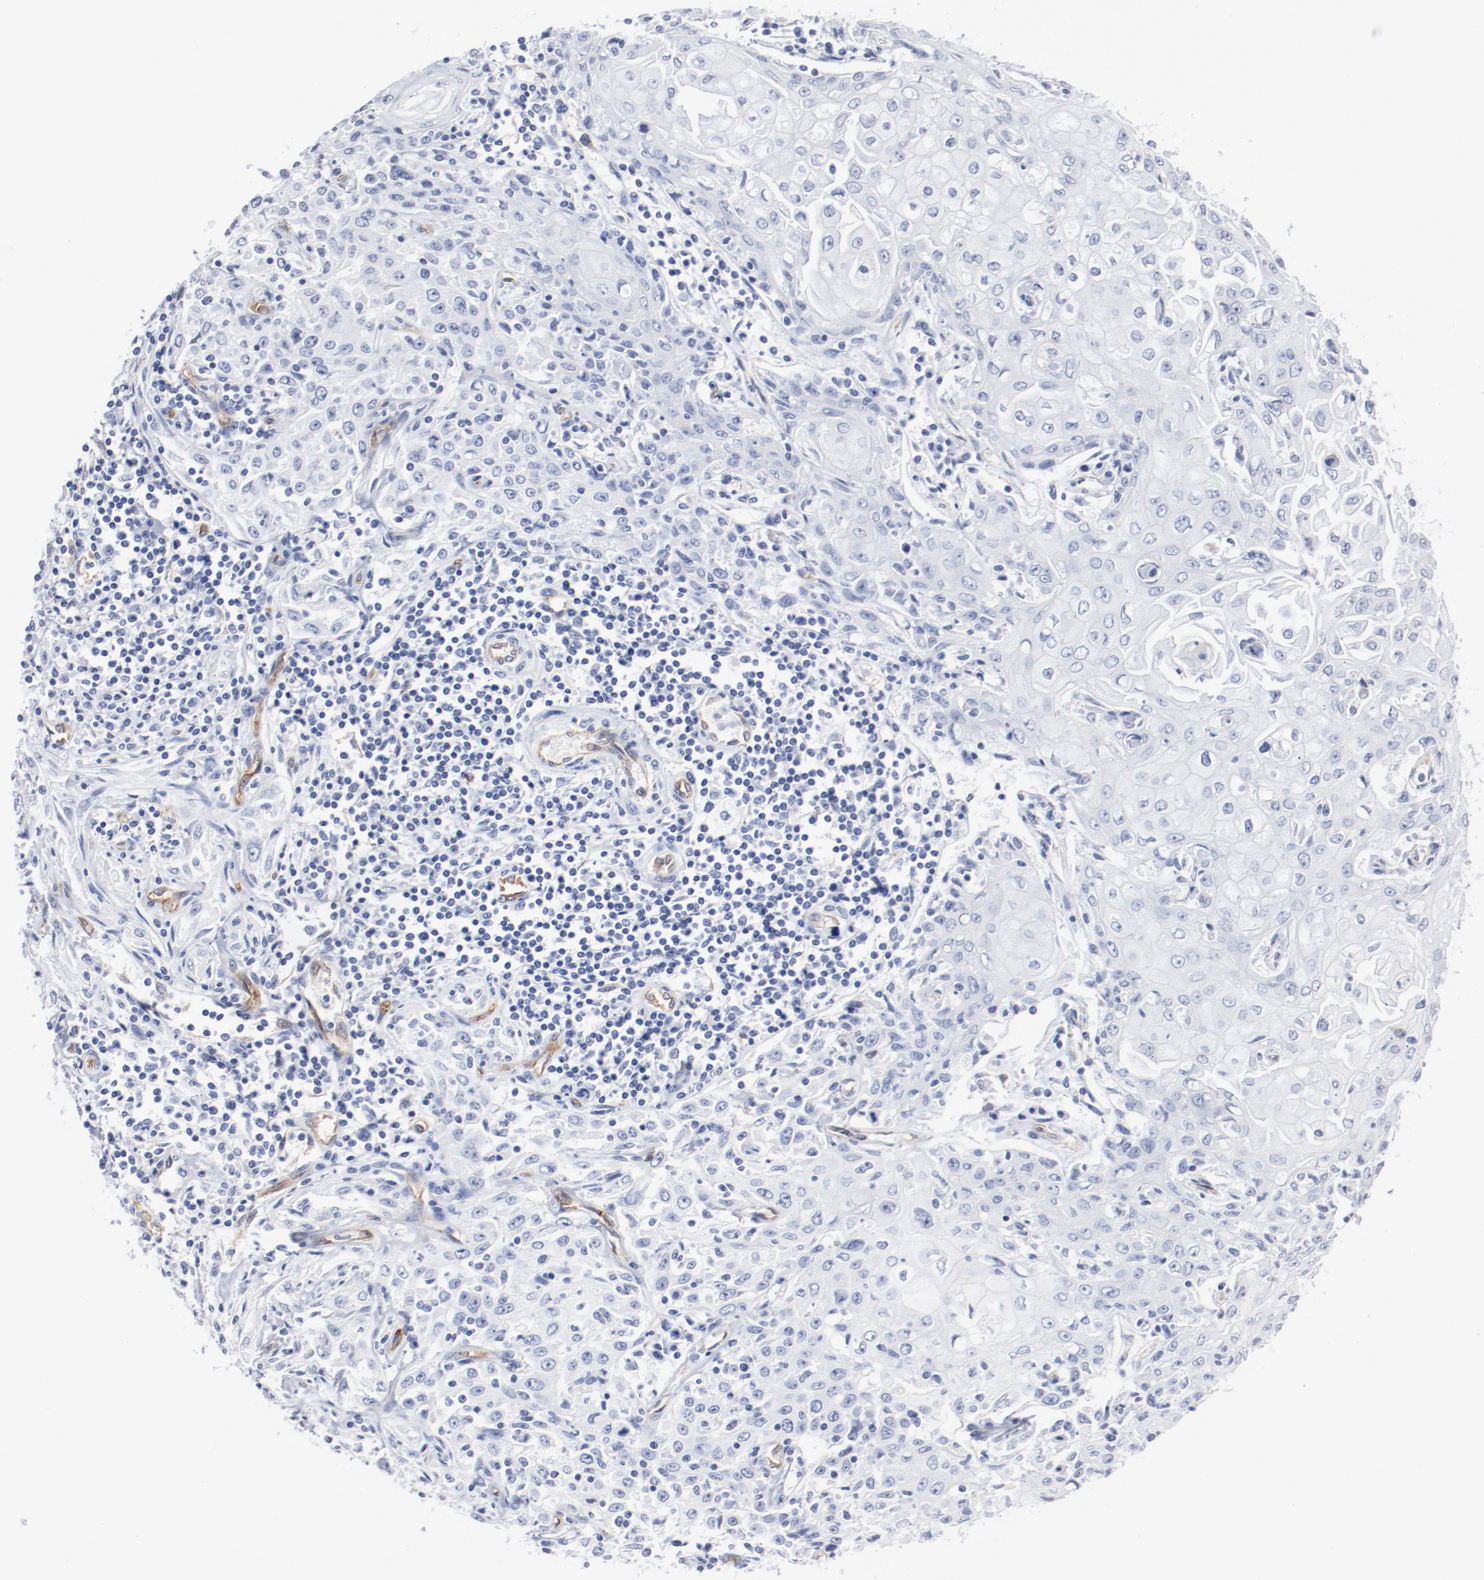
{"staining": {"intensity": "negative", "quantity": "none", "location": "none"}, "tissue": "head and neck cancer", "cell_type": "Tumor cells", "image_type": "cancer", "snomed": [{"axis": "morphology", "description": "Squamous cell carcinoma, NOS"}, {"axis": "topography", "description": "Oral tissue"}, {"axis": "topography", "description": "Head-Neck"}], "caption": "There is no significant positivity in tumor cells of head and neck squamous cell carcinoma.", "gene": "SHANK3", "patient": {"sex": "female", "age": 76}}